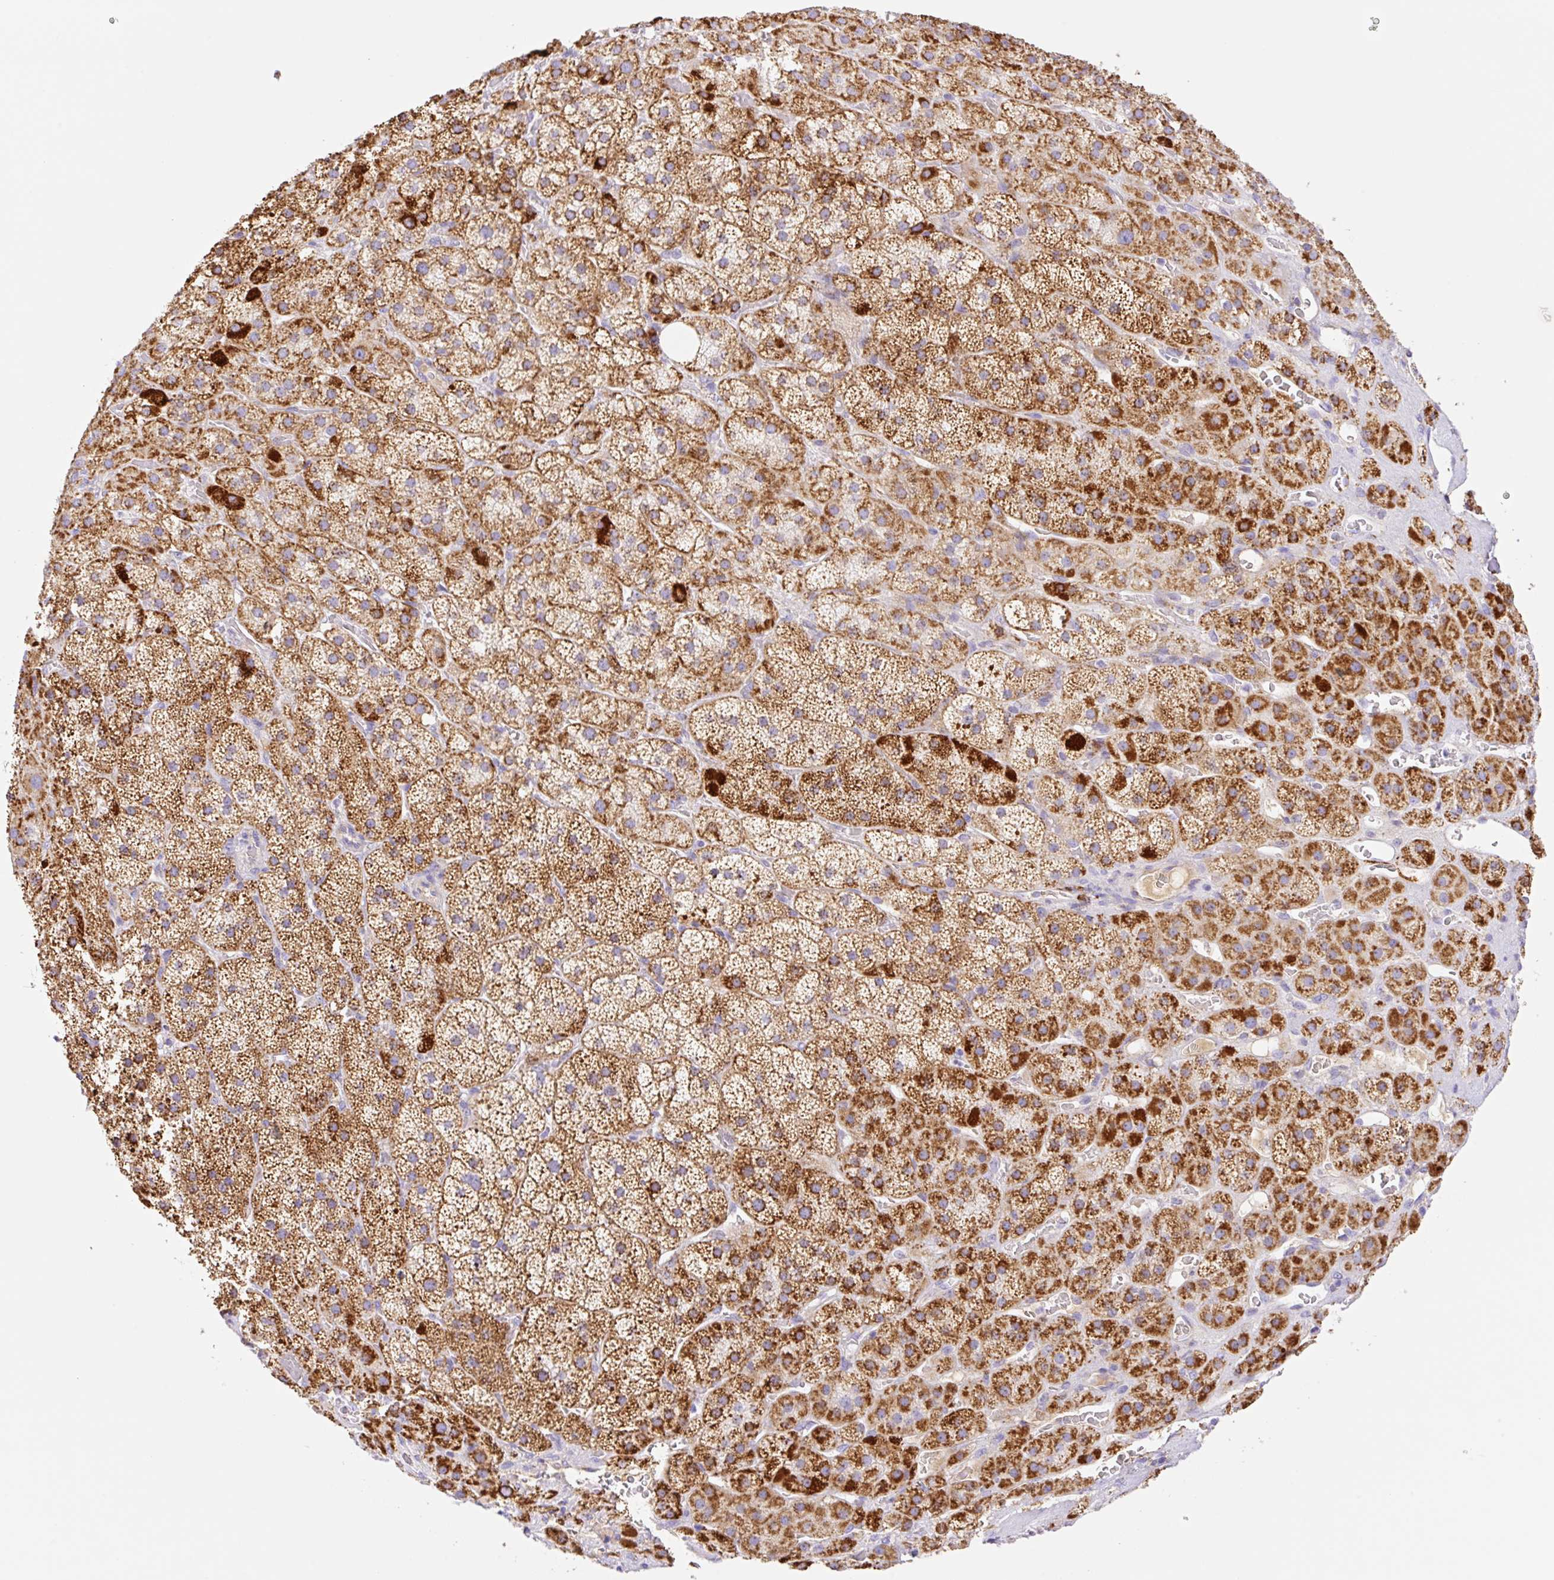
{"staining": {"intensity": "strong", "quantity": ">75%", "location": "cytoplasmic/membranous"}, "tissue": "adrenal gland", "cell_type": "Glandular cells", "image_type": "normal", "snomed": [{"axis": "morphology", "description": "Normal tissue, NOS"}, {"axis": "topography", "description": "Adrenal gland"}], "caption": "This micrograph demonstrates immunohistochemistry staining of normal human adrenal gland, with high strong cytoplasmic/membranous staining in about >75% of glandular cells.", "gene": "ETNK2", "patient": {"sex": "male", "age": 57}}